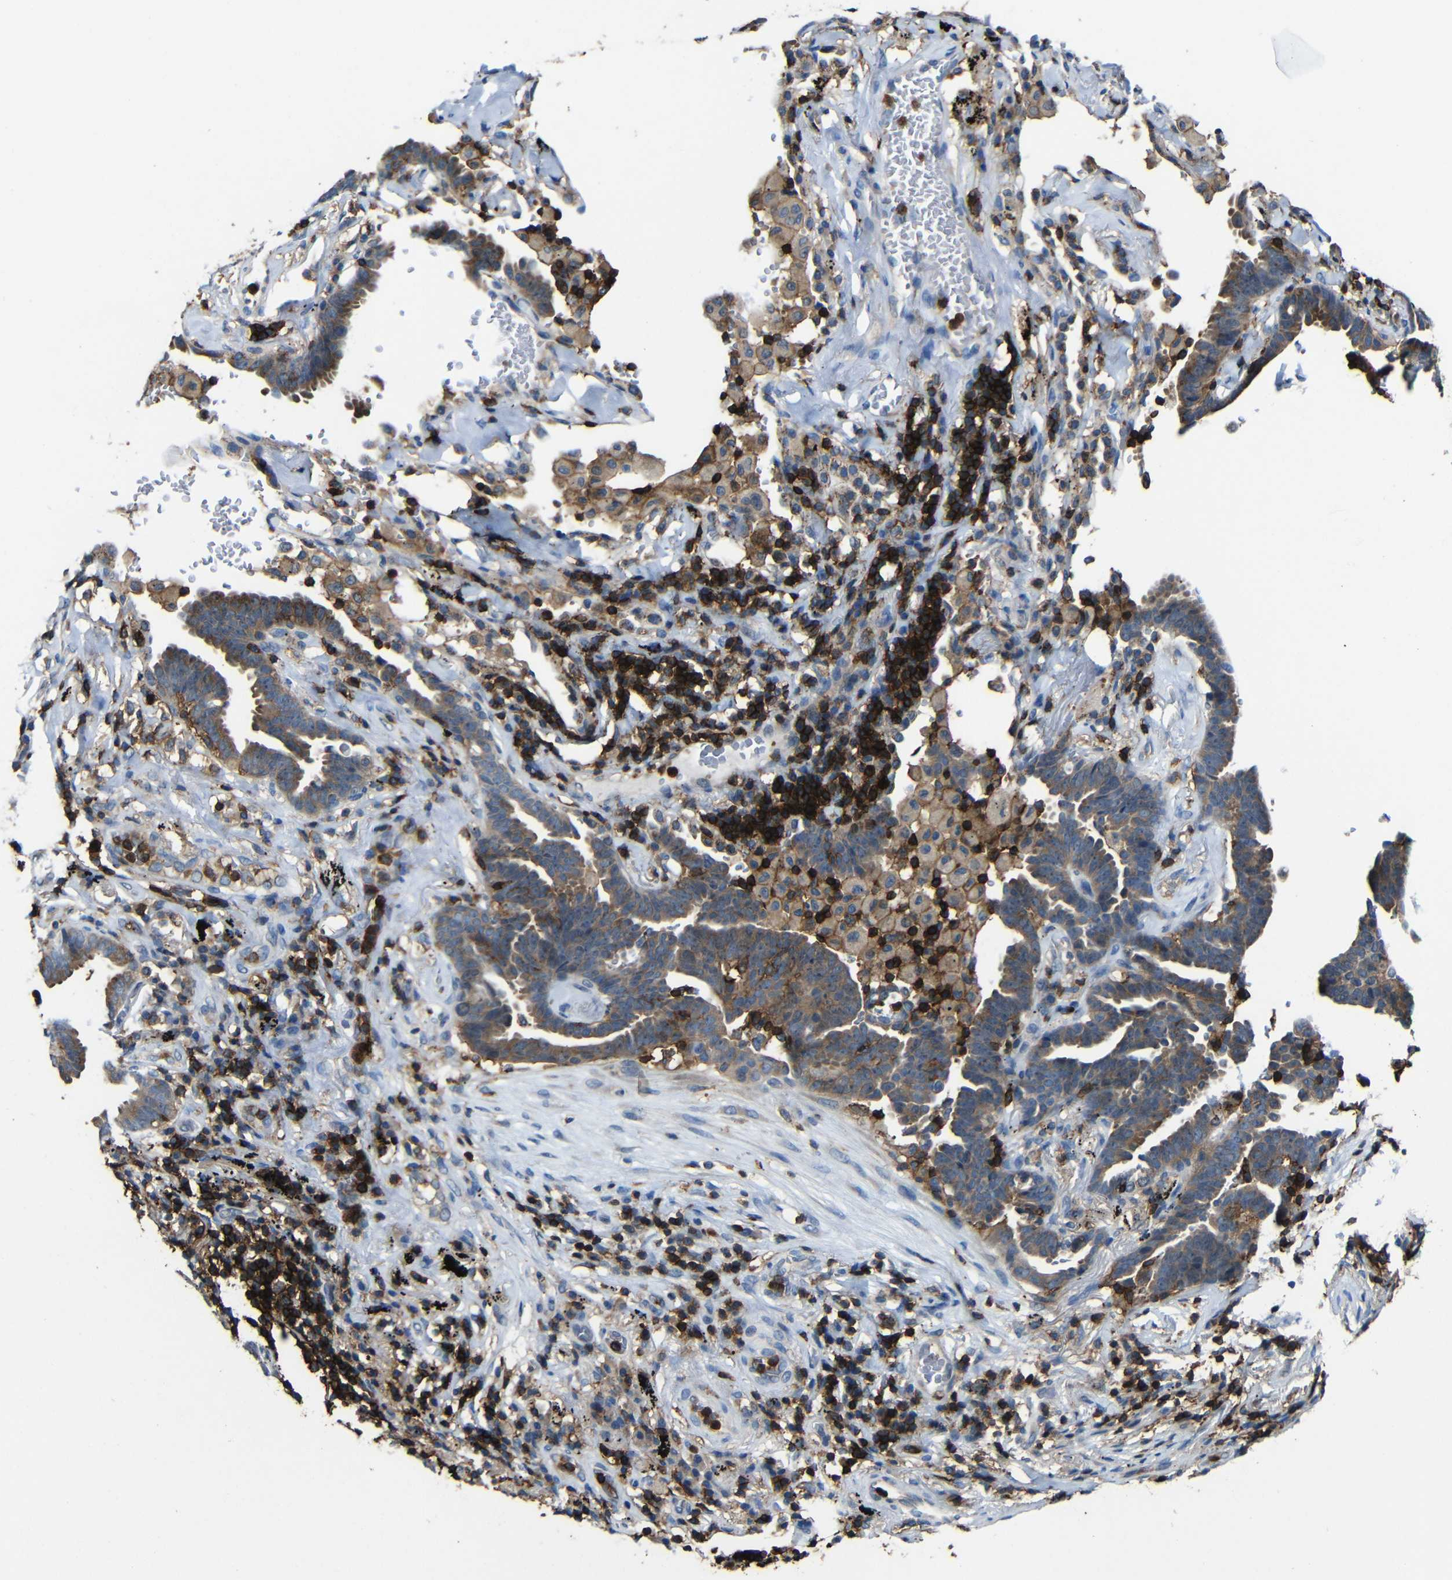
{"staining": {"intensity": "moderate", "quantity": ">75%", "location": "cytoplasmic/membranous"}, "tissue": "lung cancer", "cell_type": "Tumor cells", "image_type": "cancer", "snomed": [{"axis": "morphology", "description": "Adenocarcinoma, NOS"}, {"axis": "topography", "description": "Lung"}], "caption": "A brown stain labels moderate cytoplasmic/membranous staining of a protein in lung cancer (adenocarcinoma) tumor cells.", "gene": "P2RY12", "patient": {"sex": "female", "age": 64}}